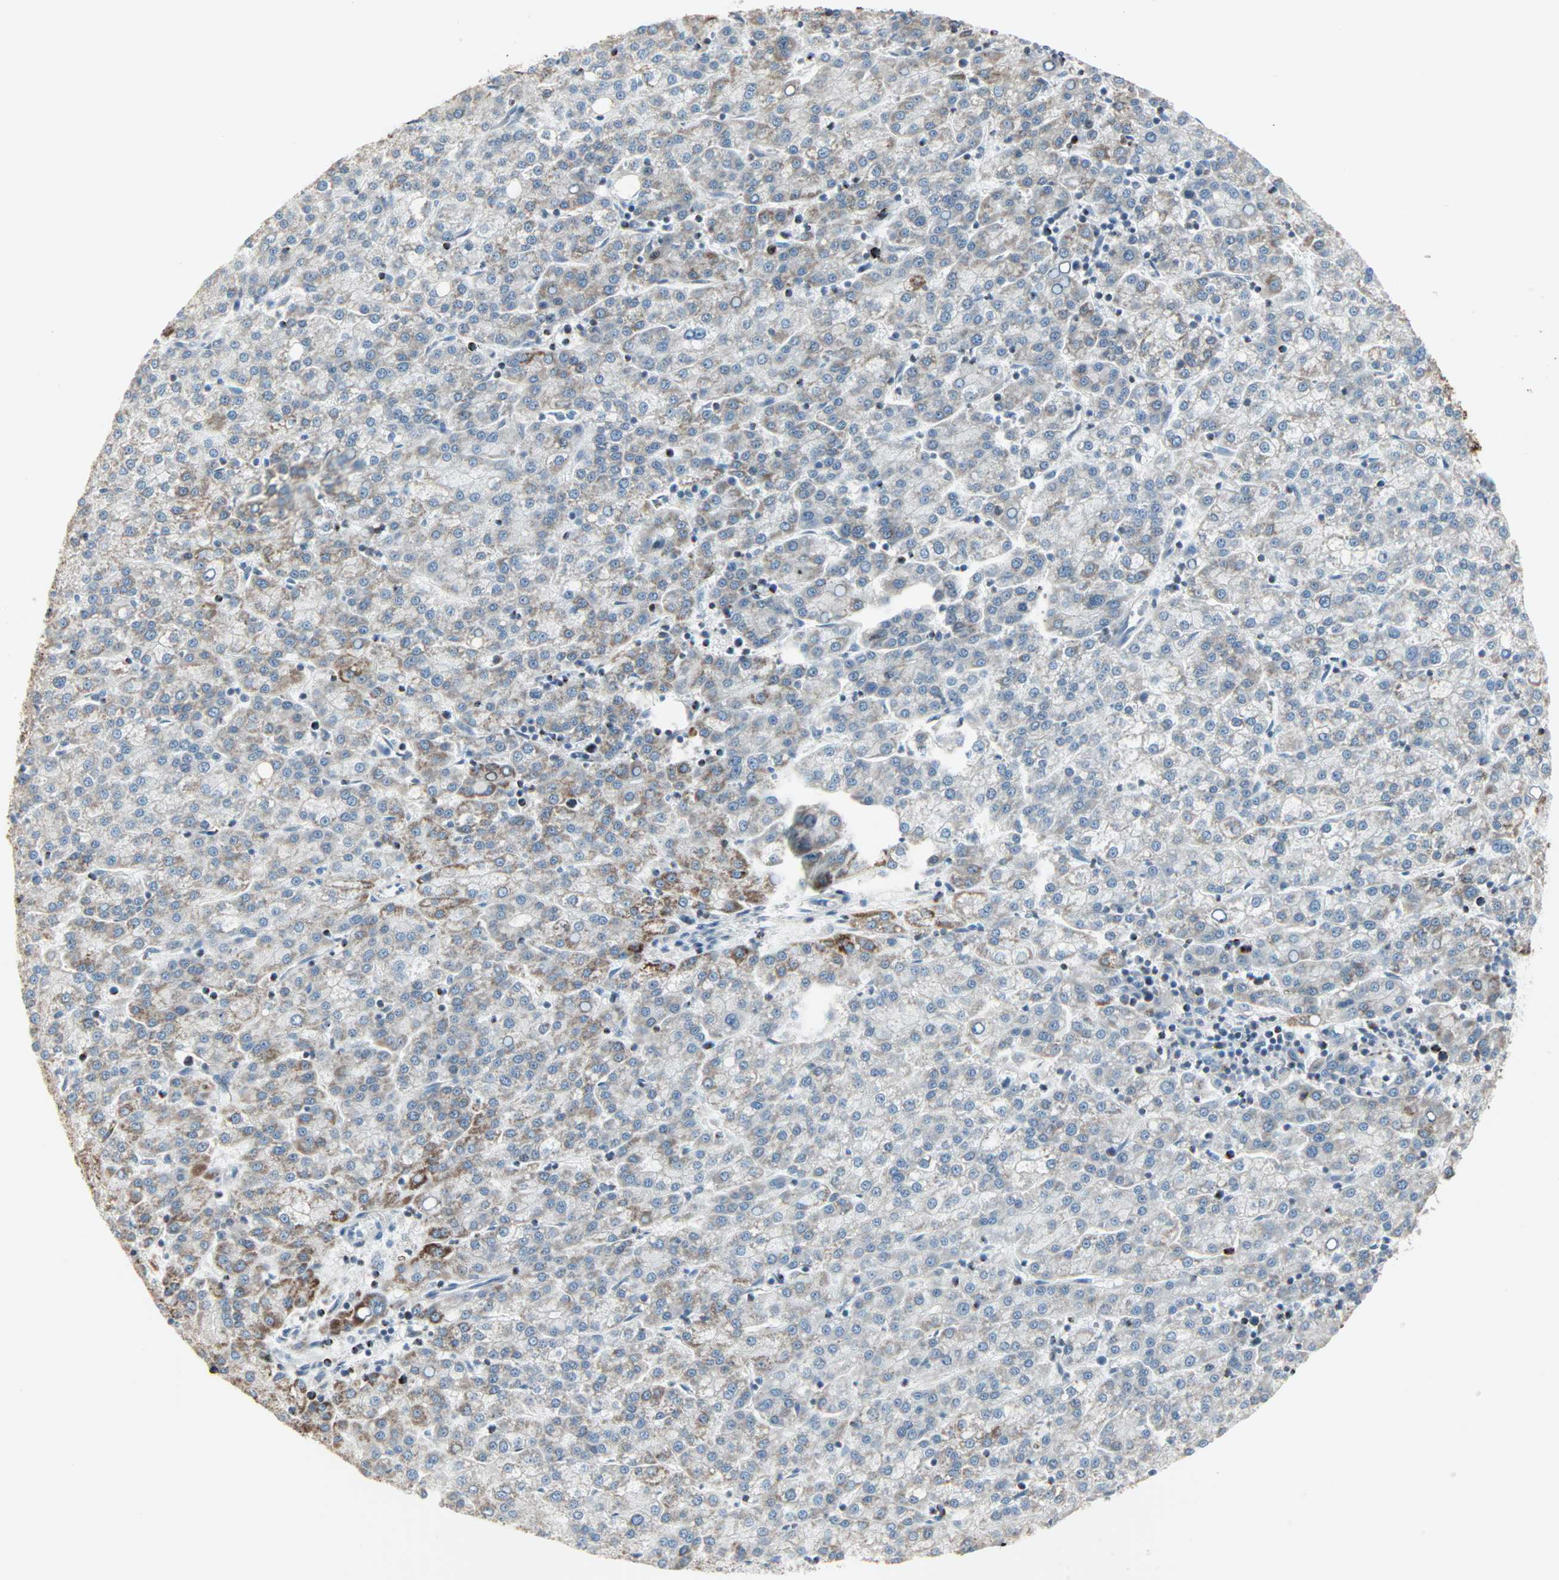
{"staining": {"intensity": "moderate", "quantity": "<25%", "location": "cytoplasmic/membranous"}, "tissue": "liver cancer", "cell_type": "Tumor cells", "image_type": "cancer", "snomed": [{"axis": "morphology", "description": "Carcinoma, Hepatocellular, NOS"}, {"axis": "topography", "description": "Liver"}], "caption": "This is a histology image of immunohistochemistry staining of liver cancer (hepatocellular carcinoma), which shows moderate positivity in the cytoplasmic/membranous of tumor cells.", "gene": "IDH2", "patient": {"sex": "female", "age": 58}}